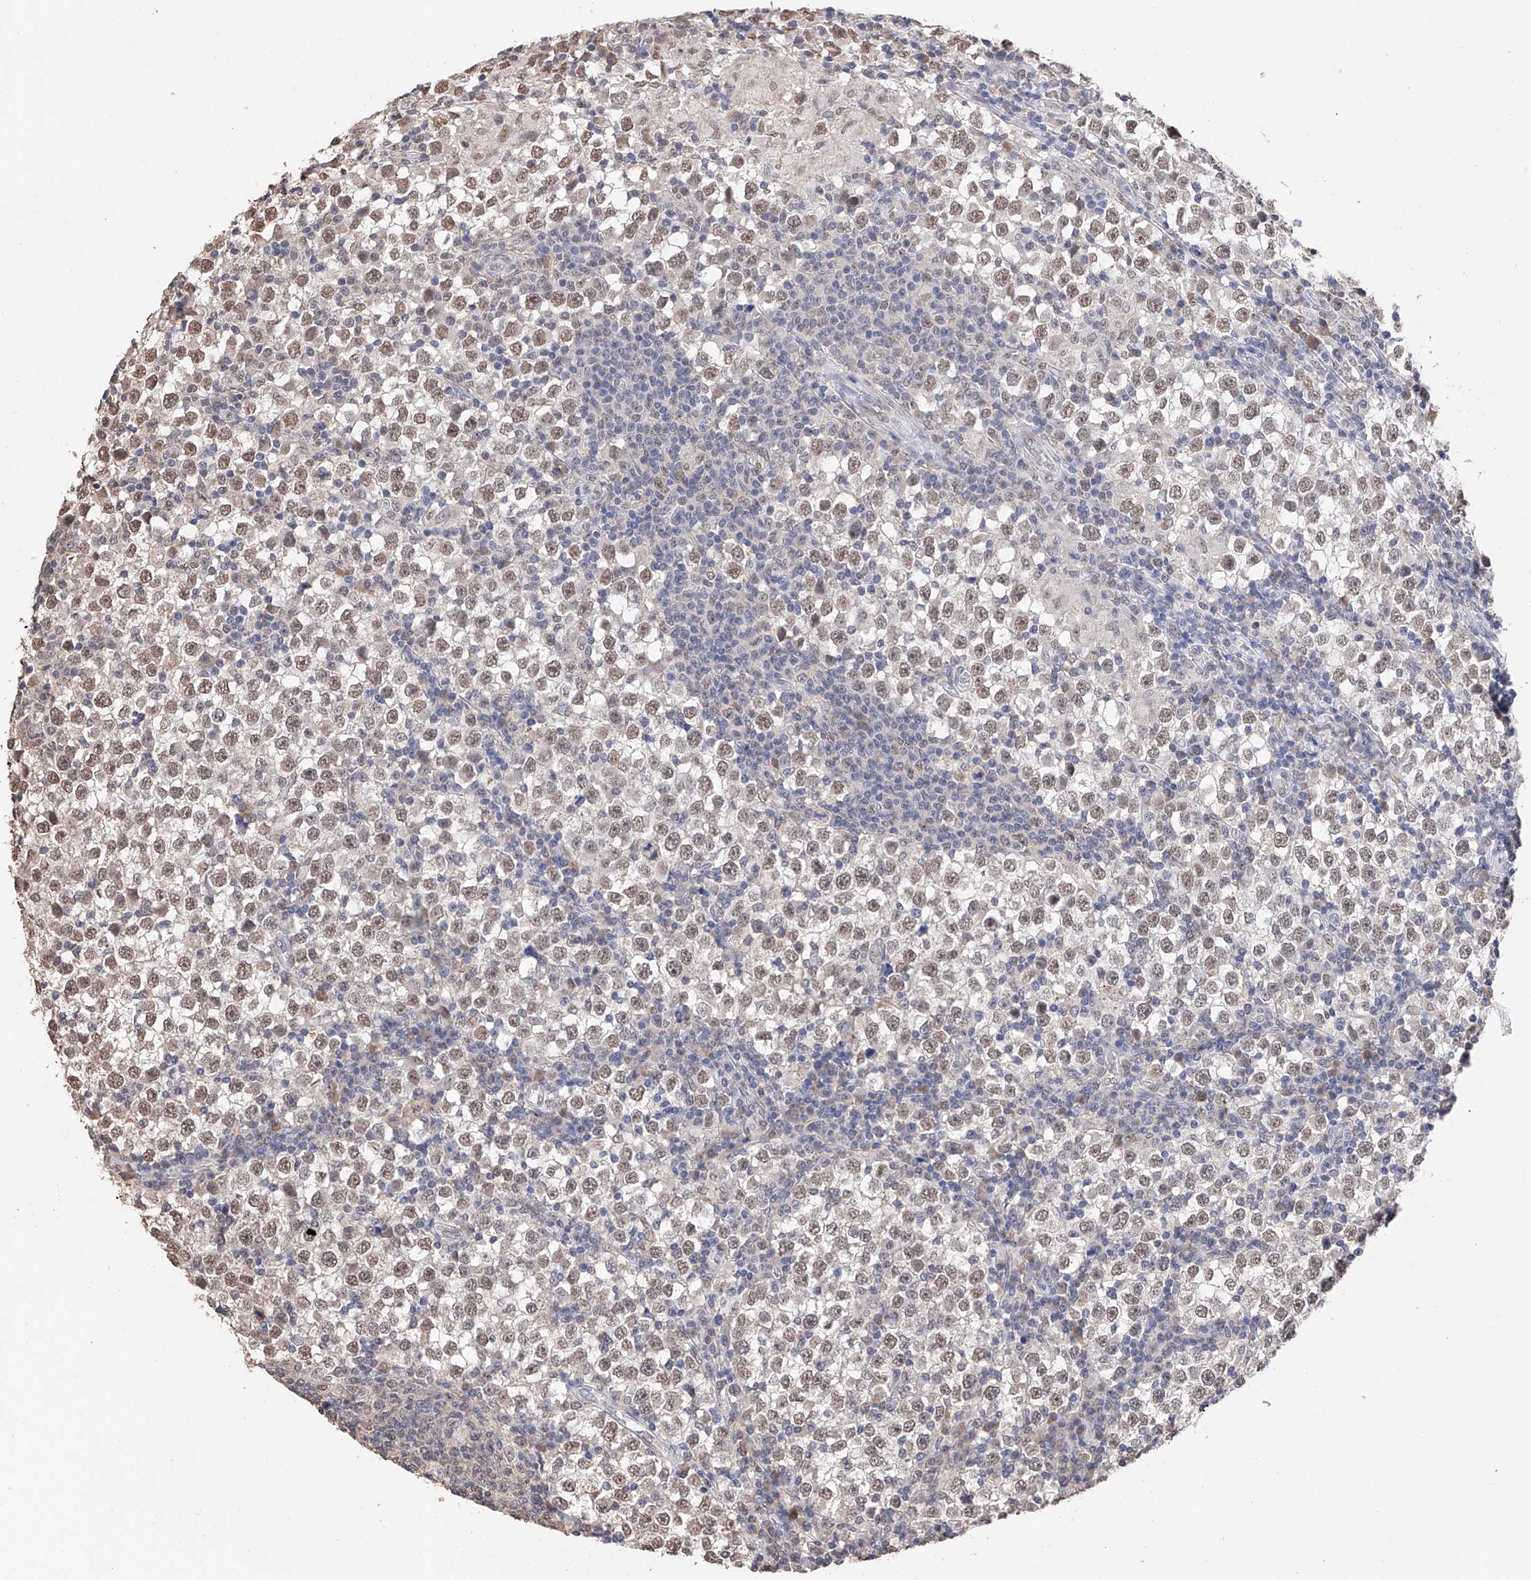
{"staining": {"intensity": "weak", "quantity": "25%-75%", "location": "nuclear"}, "tissue": "testis cancer", "cell_type": "Tumor cells", "image_type": "cancer", "snomed": [{"axis": "morphology", "description": "Seminoma, NOS"}, {"axis": "topography", "description": "Testis"}], "caption": "Protein analysis of testis seminoma tissue displays weak nuclear expression in about 25%-75% of tumor cells. (DAB (3,3'-diaminobenzidine) IHC, brown staining for protein, blue staining for nuclei).", "gene": "DMAP1", "patient": {"sex": "male", "age": 65}}